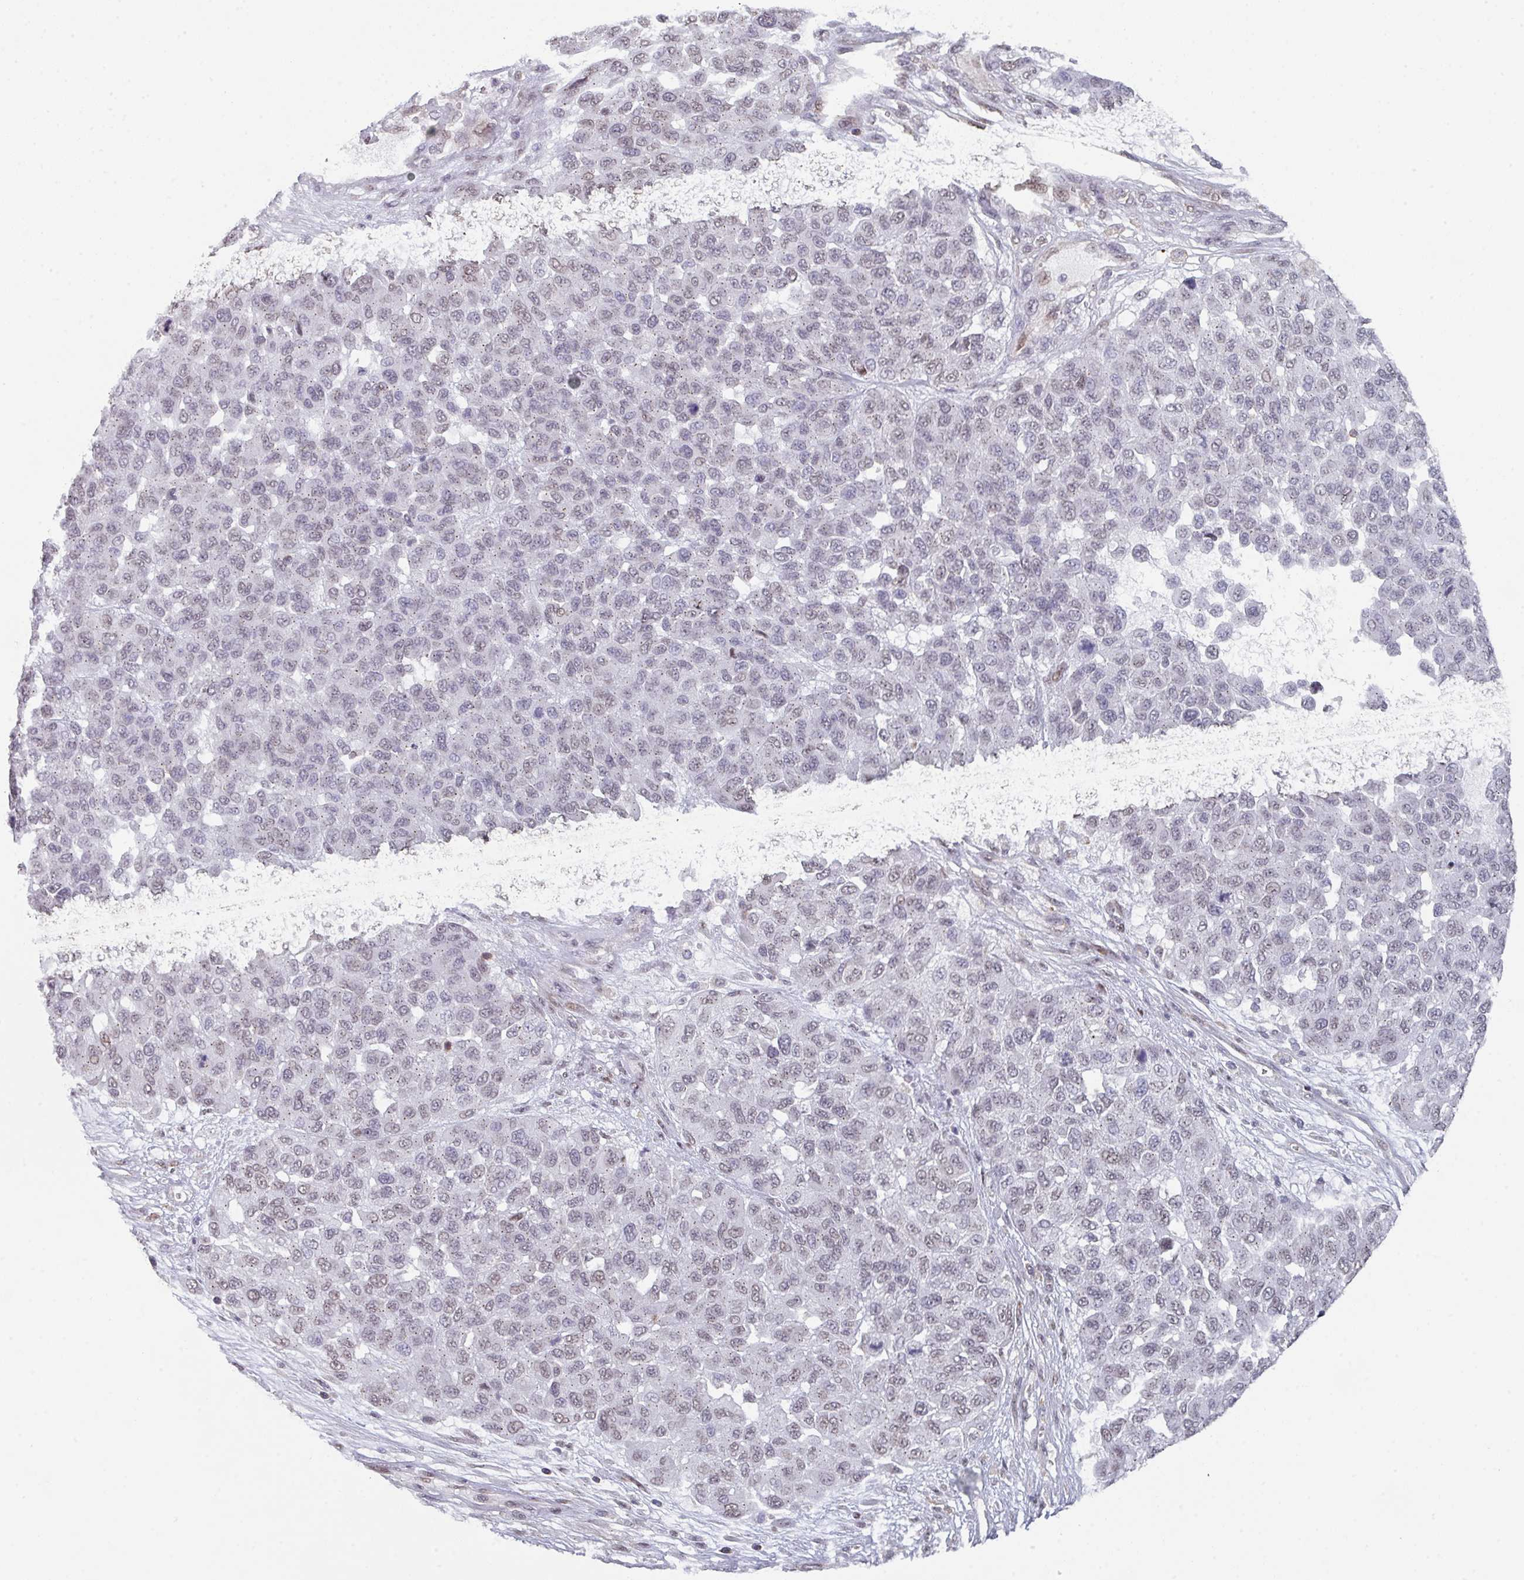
{"staining": {"intensity": "weak", "quantity": "25%-75%", "location": "nuclear"}, "tissue": "melanoma", "cell_type": "Tumor cells", "image_type": "cancer", "snomed": [{"axis": "morphology", "description": "Malignant melanoma, NOS"}, {"axis": "topography", "description": "Skin"}], "caption": "An image of human melanoma stained for a protein reveals weak nuclear brown staining in tumor cells.", "gene": "RASAL3", "patient": {"sex": "male", "age": 62}}